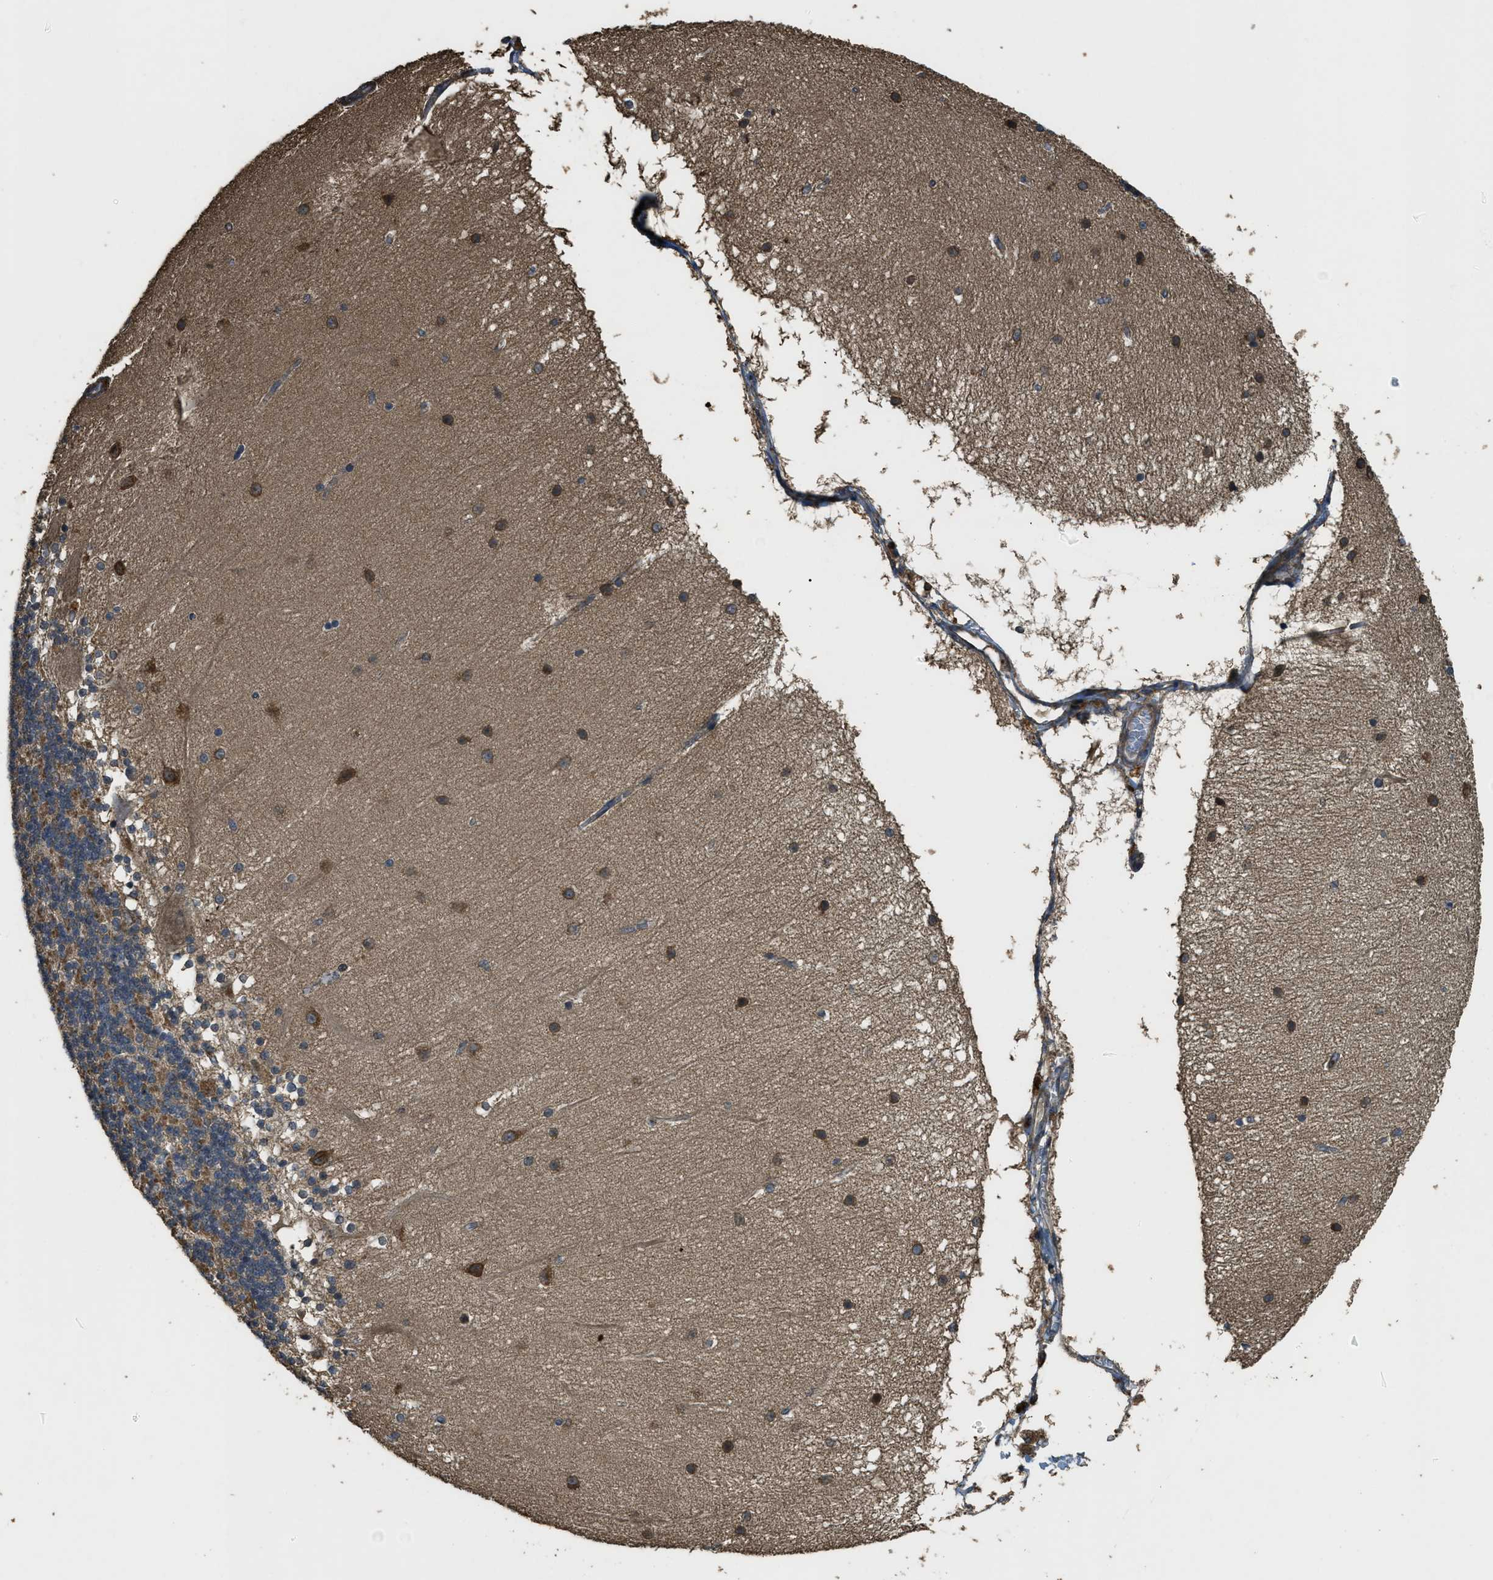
{"staining": {"intensity": "moderate", "quantity": ">75%", "location": "cytoplasmic/membranous"}, "tissue": "cerebellum", "cell_type": "Cells in granular layer", "image_type": "normal", "snomed": [{"axis": "morphology", "description": "Normal tissue, NOS"}, {"axis": "topography", "description": "Cerebellum"}], "caption": "The histopathology image shows a brown stain indicating the presence of a protein in the cytoplasmic/membranous of cells in granular layer in cerebellum. (DAB (3,3'-diaminobenzidine) = brown stain, brightfield microscopy at high magnification).", "gene": "PPP6R3", "patient": {"sex": "female", "age": 54}}